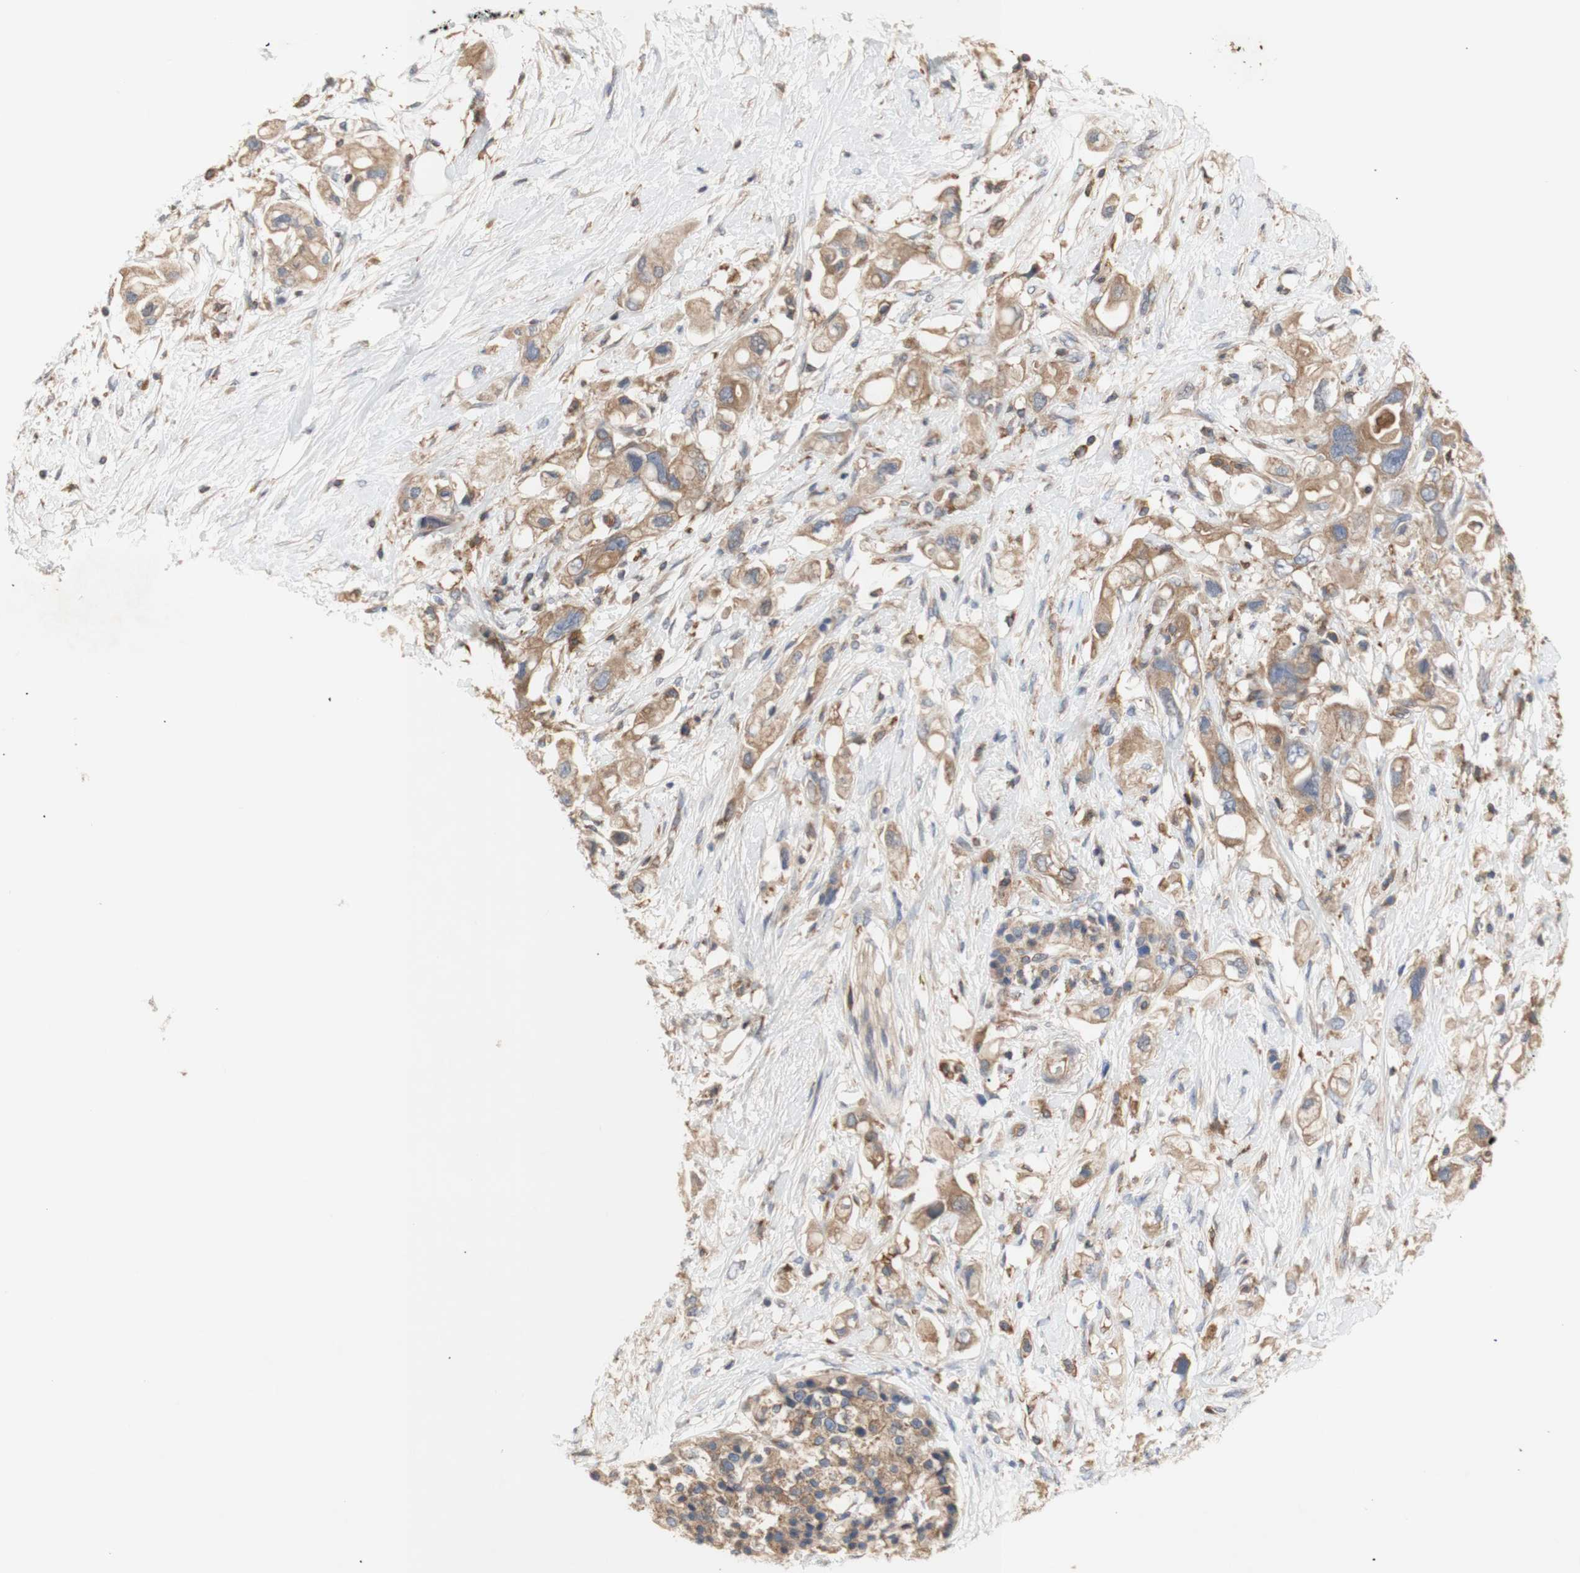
{"staining": {"intensity": "moderate", "quantity": ">75%", "location": "cytoplasmic/membranous"}, "tissue": "pancreatic cancer", "cell_type": "Tumor cells", "image_type": "cancer", "snomed": [{"axis": "morphology", "description": "Adenocarcinoma, NOS"}, {"axis": "topography", "description": "Pancreas"}], "caption": "Moderate cytoplasmic/membranous staining for a protein is present in approximately >75% of tumor cells of adenocarcinoma (pancreatic) using immunohistochemistry.", "gene": "IKBKG", "patient": {"sex": "female", "age": 56}}